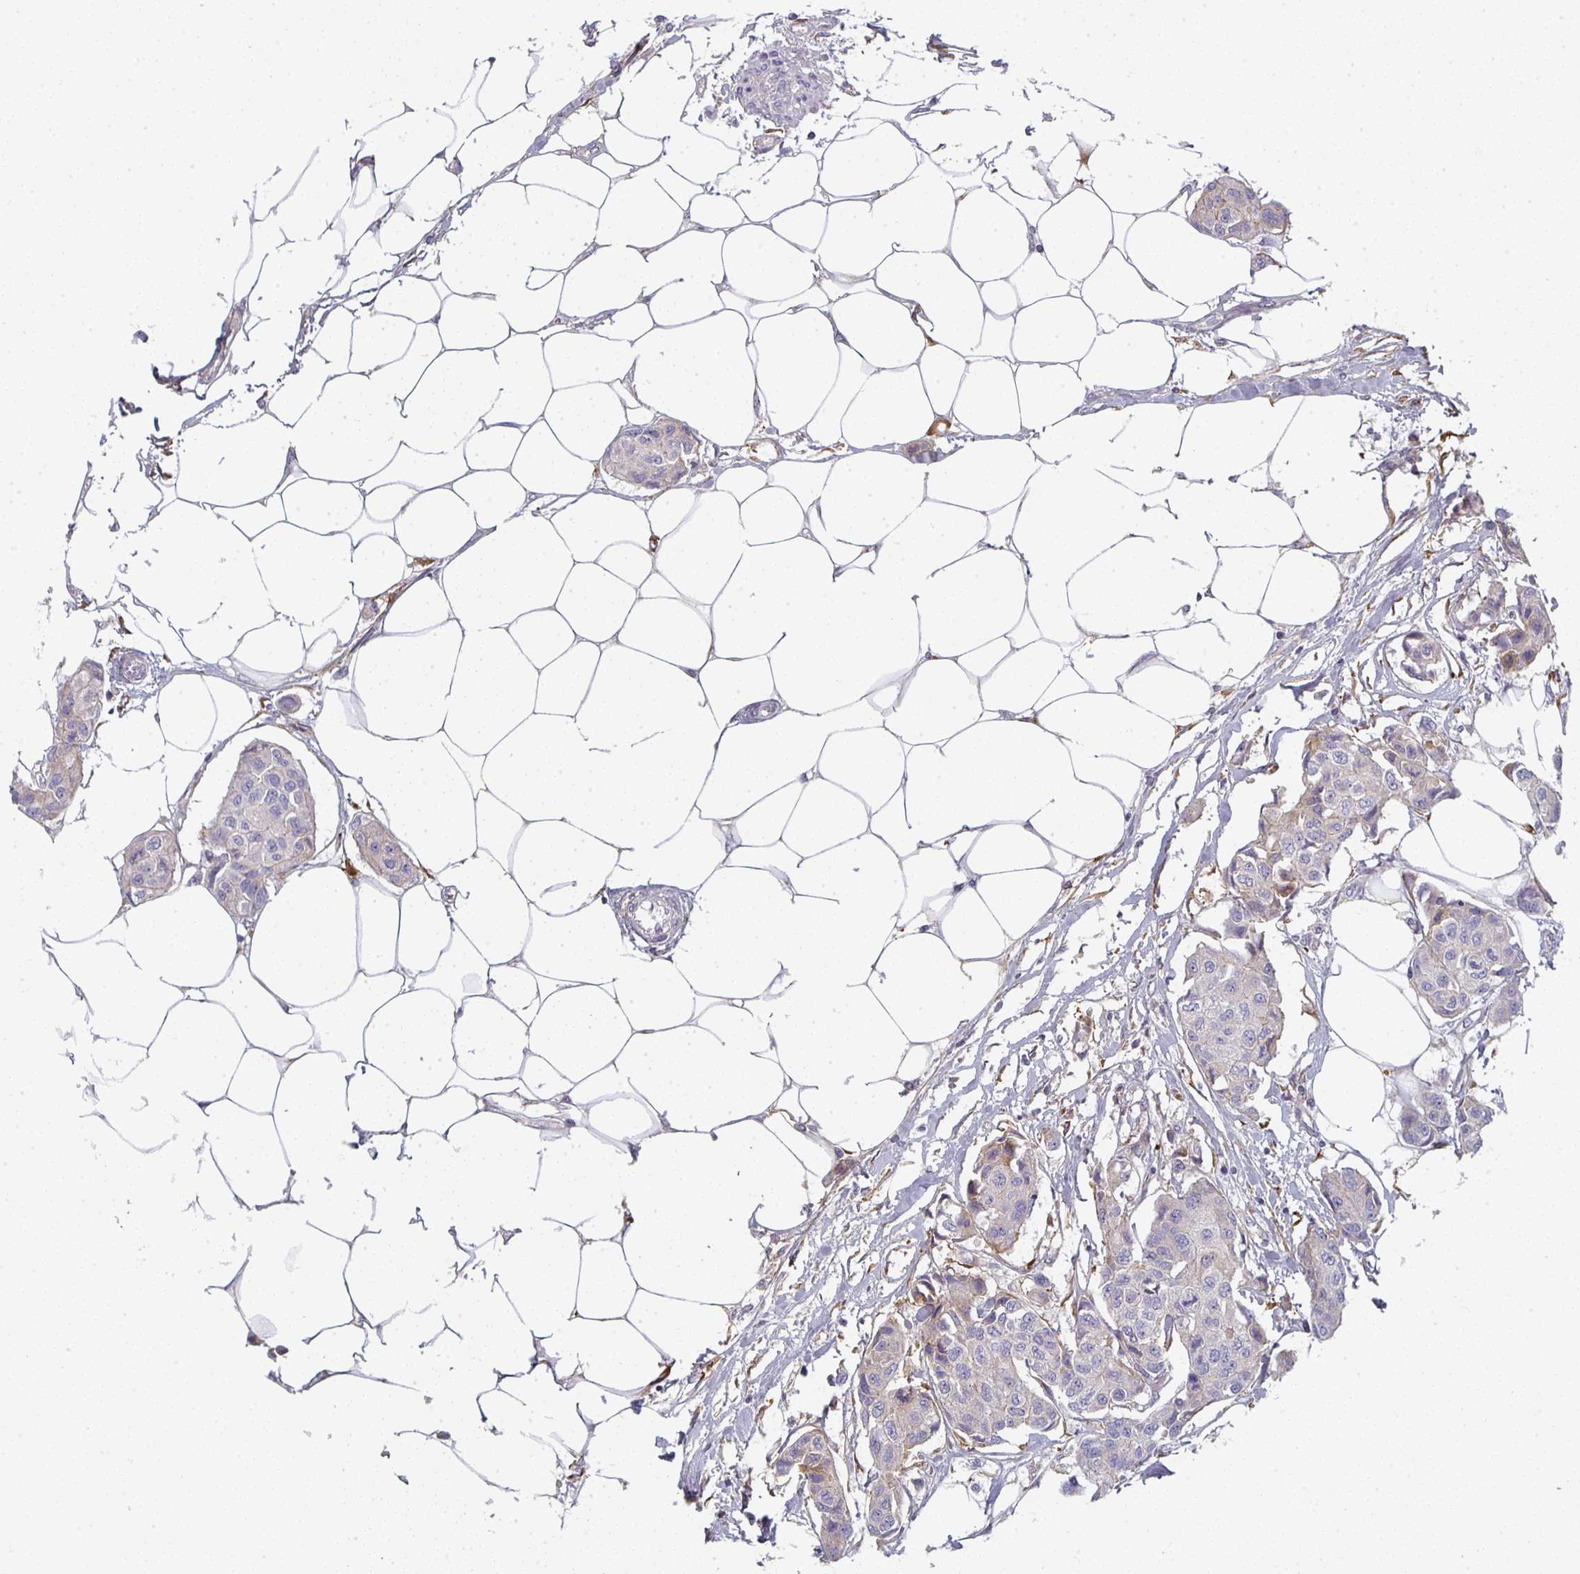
{"staining": {"intensity": "weak", "quantity": "<25%", "location": "cytoplasmic/membranous"}, "tissue": "breast cancer", "cell_type": "Tumor cells", "image_type": "cancer", "snomed": [{"axis": "morphology", "description": "Duct carcinoma"}, {"axis": "topography", "description": "Breast"}, {"axis": "topography", "description": "Lymph node"}], "caption": "The immunohistochemistry (IHC) histopathology image has no significant staining in tumor cells of breast cancer tissue.", "gene": "CTHRC1", "patient": {"sex": "female", "age": 80}}